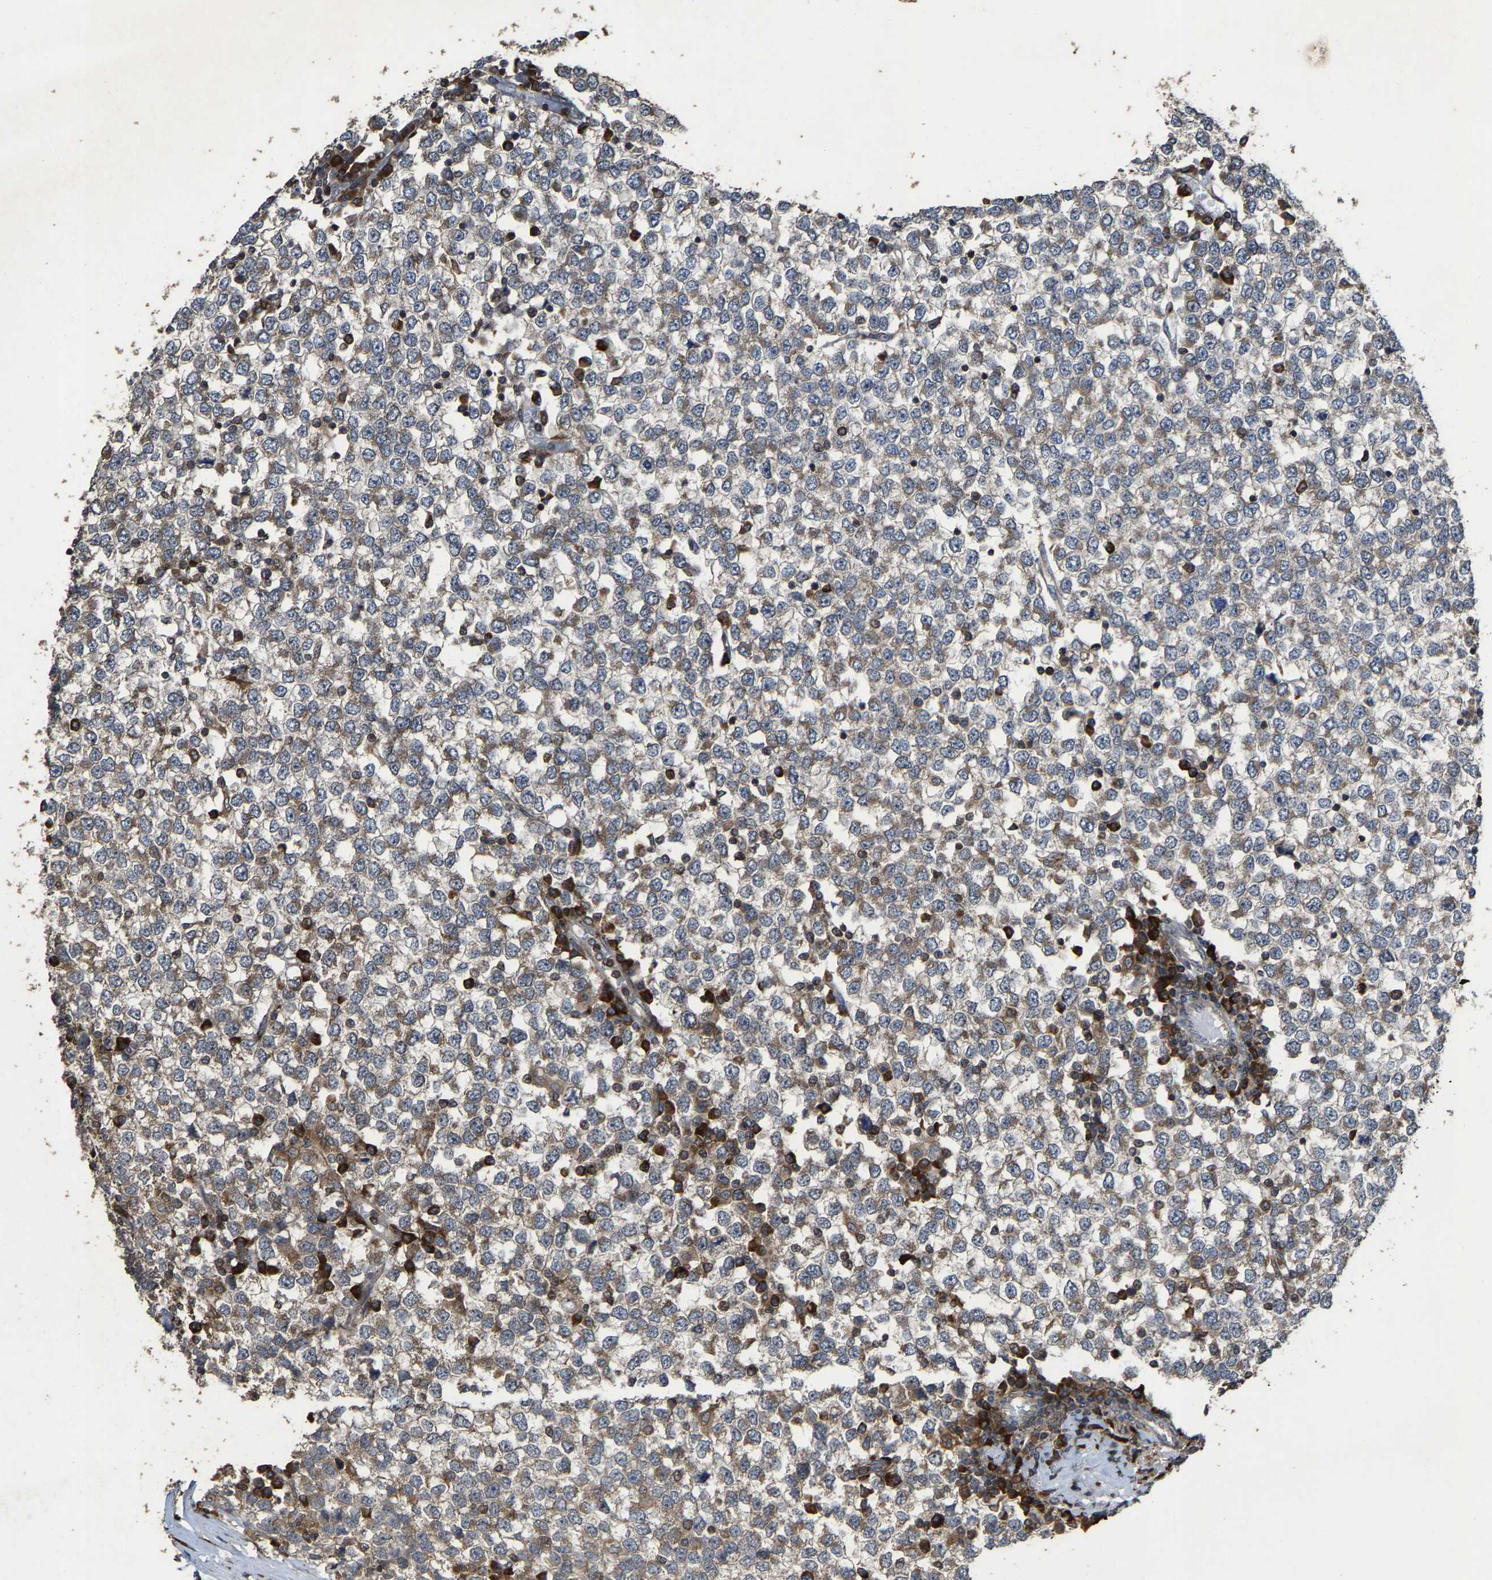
{"staining": {"intensity": "weak", "quantity": "<25%", "location": "cytoplasmic/membranous"}, "tissue": "testis cancer", "cell_type": "Tumor cells", "image_type": "cancer", "snomed": [{"axis": "morphology", "description": "Seminoma, NOS"}, {"axis": "topography", "description": "Testis"}], "caption": "This image is of seminoma (testis) stained with IHC to label a protein in brown with the nuclei are counter-stained blue. There is no expression in tumor cells. (DAB (3,3'-diaminobenzidine) immunohistochemistry with hematoxylin counter stain).", "gene": "FGD3", "patient": {"sex": "male", "age": 65}}